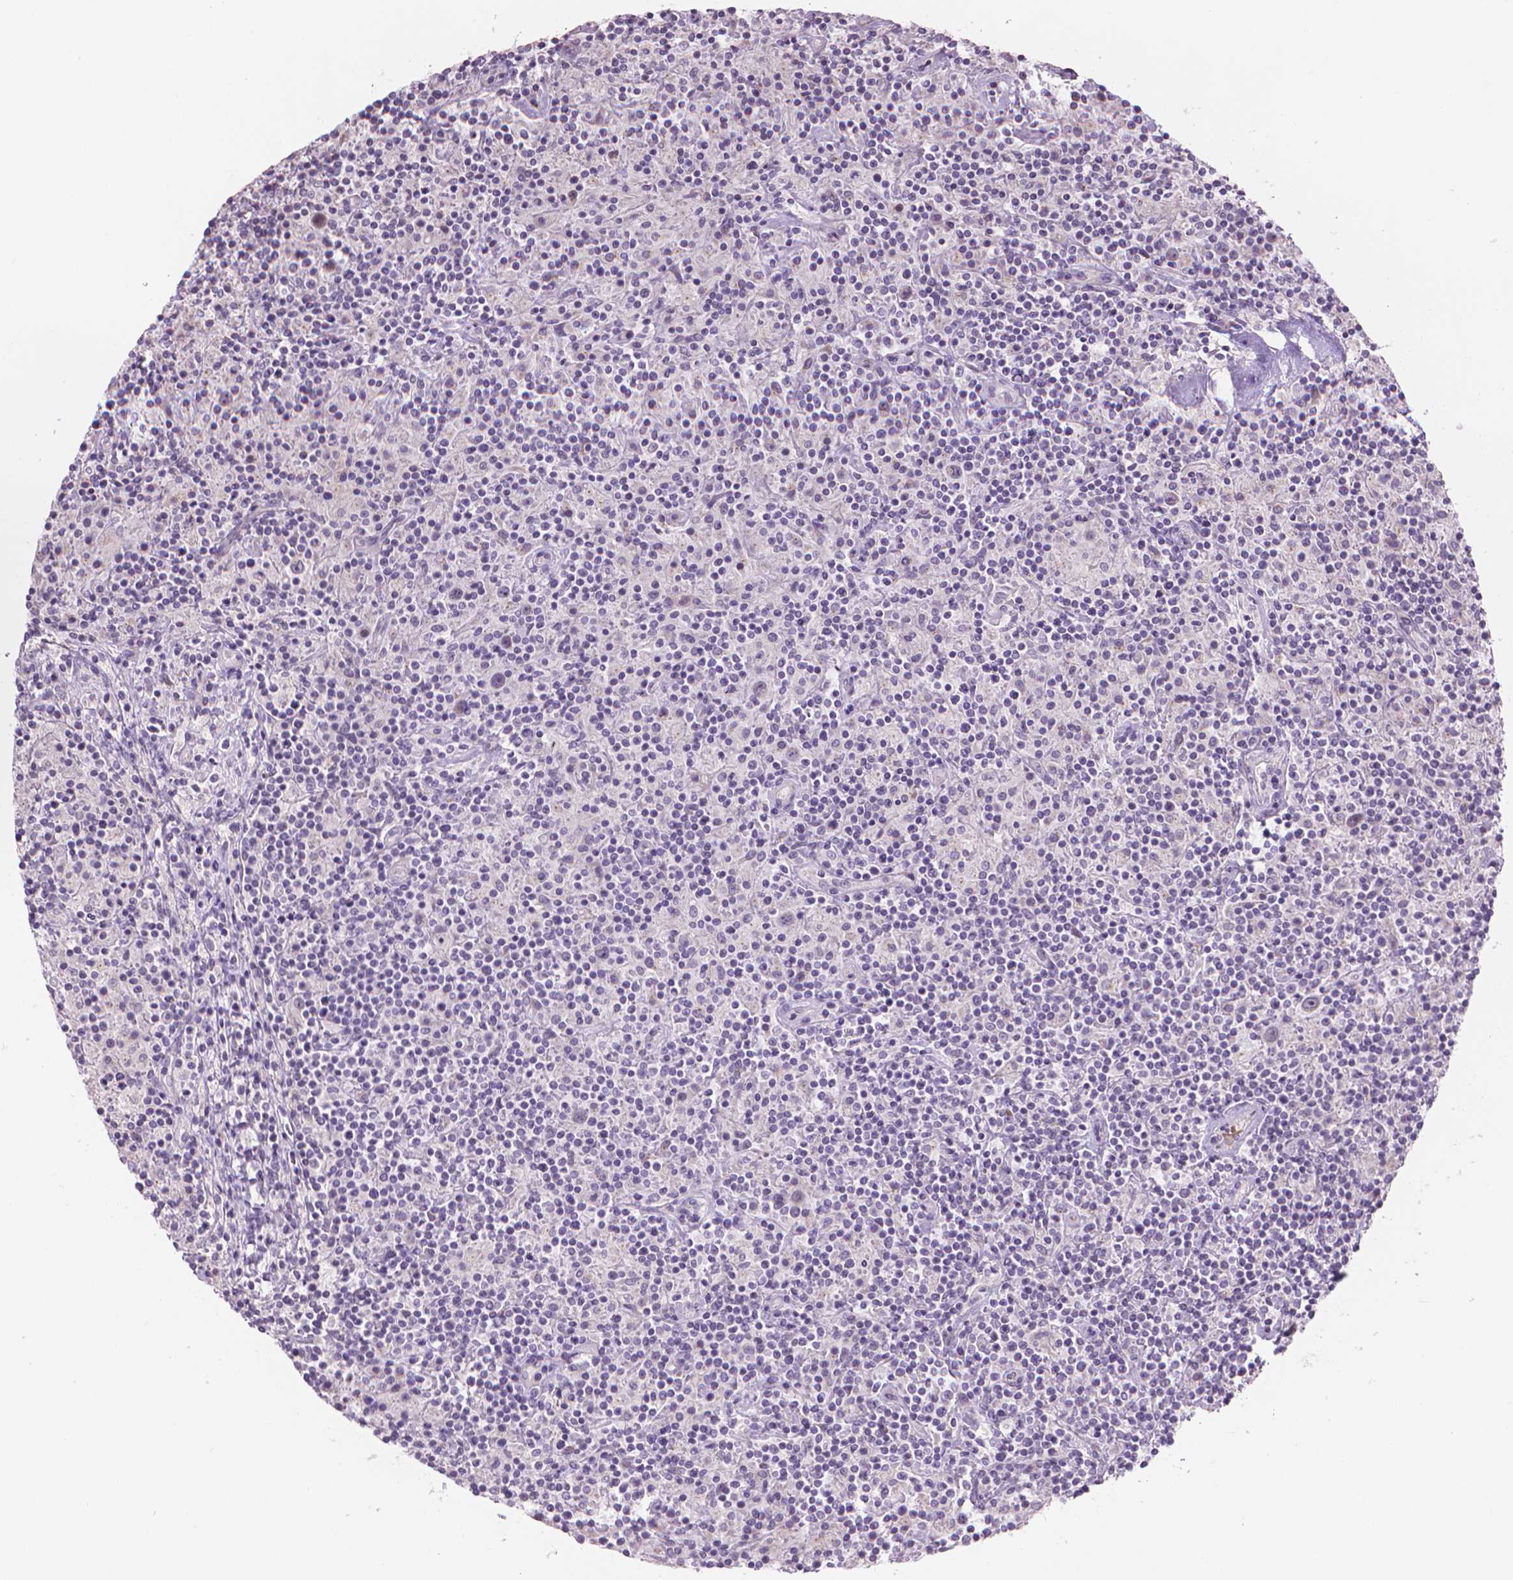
{"staining": {"intensity": "negative", "quantity": "none", "location": "none"}, "tissue": "lymphoma", "cell_type": "Tumor cells", "image_type": "cancer", "snomed": [{"axis": "morphology", "description": "Hodgkin's disease, NOS"}, {"axis": "topography", "description": "Lymph node"}], "caption": "DAB (3,3'-diaminobenzidine) immunohistochemical staining of human Hodgkin's disease reveals no significant expression in tumor cells. (DAB immunohistochemistry (IHC) visualized using brightfield microscopy, high magnification).", "gene": "IFFO1", "patient": {"sex": "male", "age": 70}}